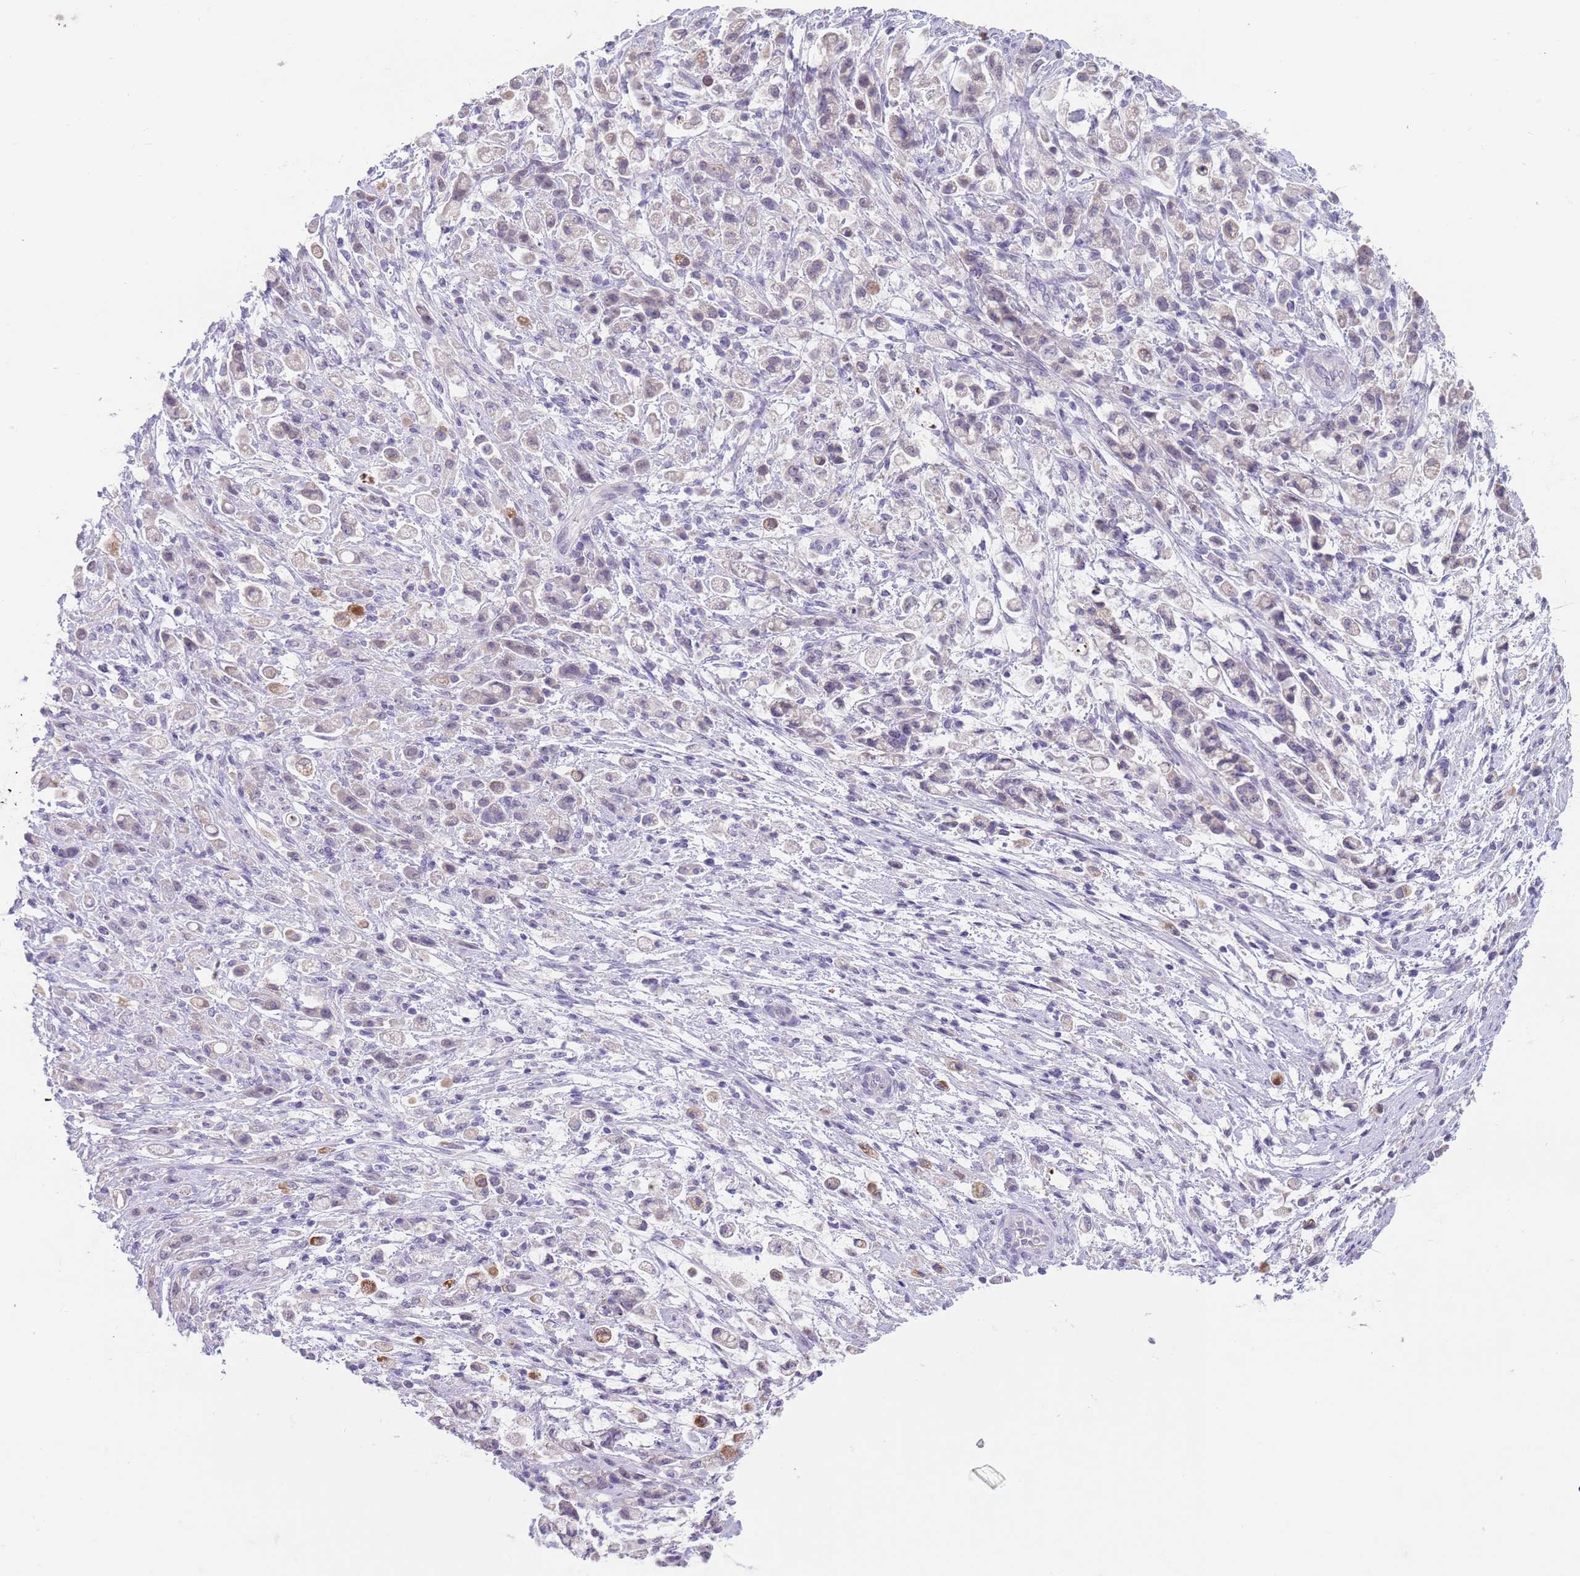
{"staining": {"intensity": "negative", "quantity": "none", "location": "none"}, "tissue": "stomach cancer", "cell_type": "Tumor cells", "image_type": "cancer", "snomed": [{"axis": "morphology", "description": "Adenocarcinoma, NOS"}, {"axis": "topography", "description": "Stomach"}], "caption": "This is an immunohistochemistry (IHC) image of human adenocarcinoma (stomach). There is no positivity in tumor cells.", "gene": "SPIRE2", "patient": {"sex": "female", "age": 60}}